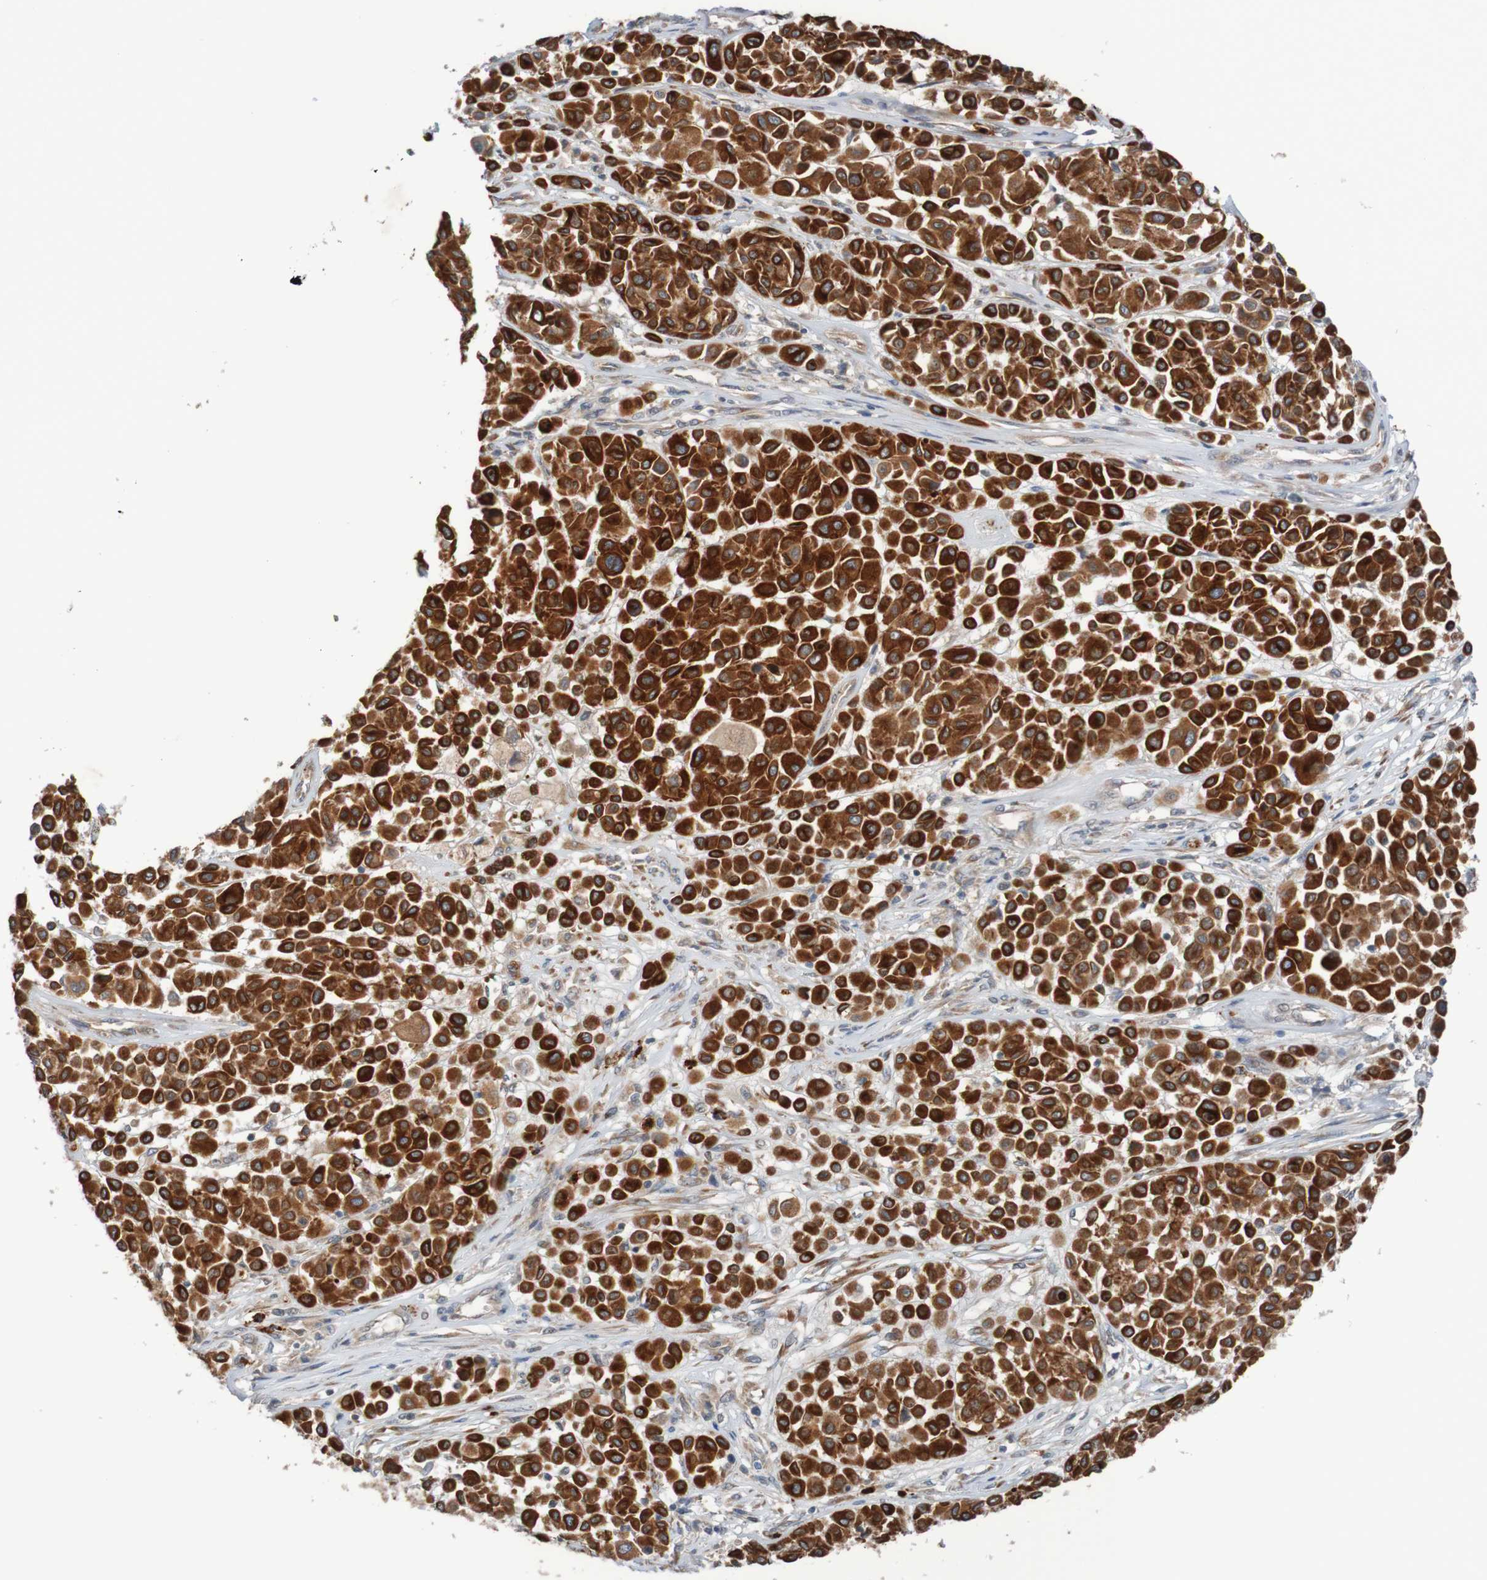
{"staining": {"intensity": "strong", "quantity": ">75%", "location": "cytoplasmic/membranous"}, "tissue": "melanoma", "cell_type": "Tumor cells", "image_type": "cancer", "snomed": [{"axis": "morphology", "description": "Malignant melanoma, Metastatic site"}, {"axis": "topography", "description": "Soft tissue"}], "caption": "Approximately >75% of tumor cells in human melanoma display strong cytoplasmic/membranous protein staining as visualized by brown immunohistochemical staining.", "gene": "ST8SIA6", "patient": {"sex": "male", "age": 41}}